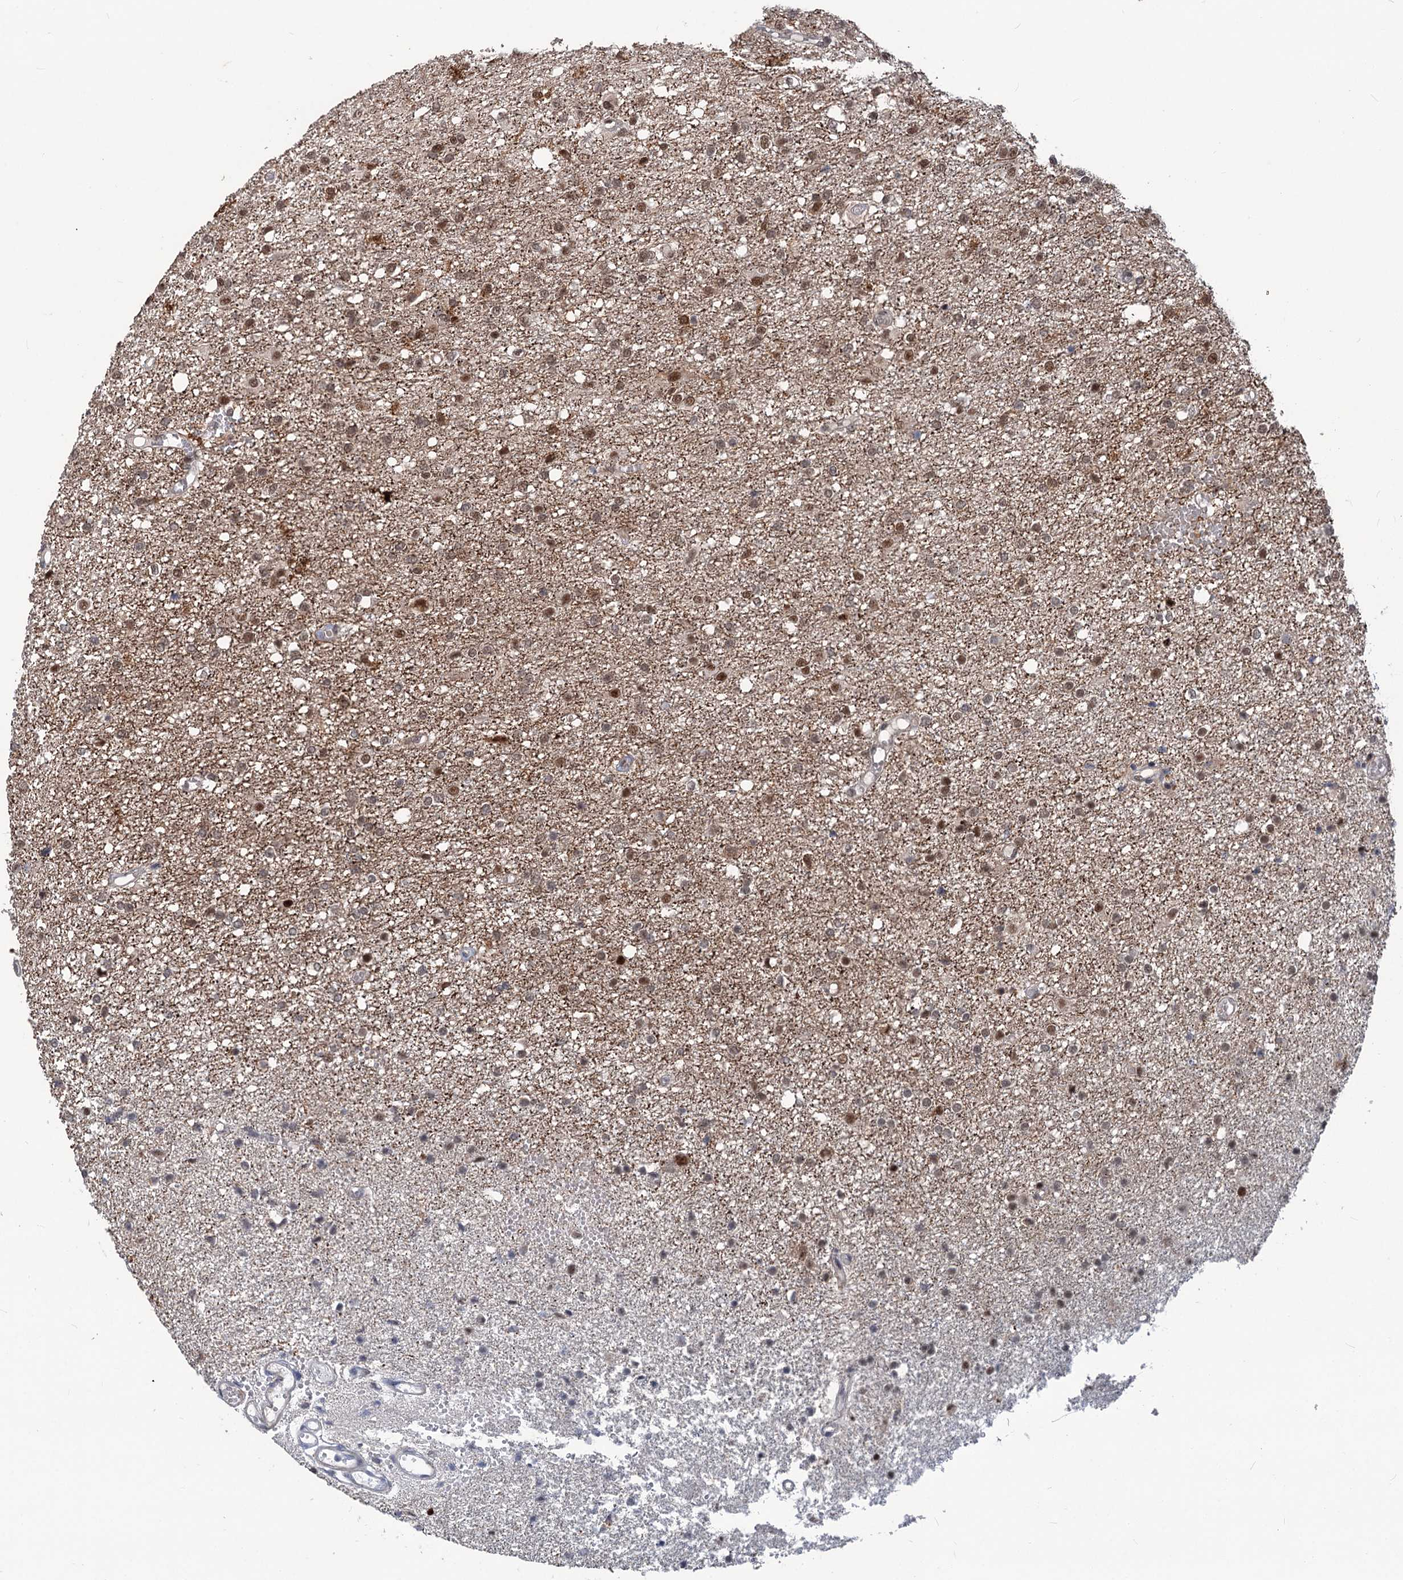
{"staining": {"intensity": "moderate", "quantity": ">75%", "location": "nuclear"}, "tissue": "glioma", "cell_type": "Tumor cells", "image_type": "cancer", "snomed": [{"axis": "morphology", "description": "Glioma, malignant, High grade"}, {"axis": "topography", "description": "Brain"}], "caption": "Brown immunohistochemical staining in glioma shows moderate nuclear staining in about >75% of tumor cells.", "gene": "PHF8", "patient": {"sex": "female", "age": 59}}